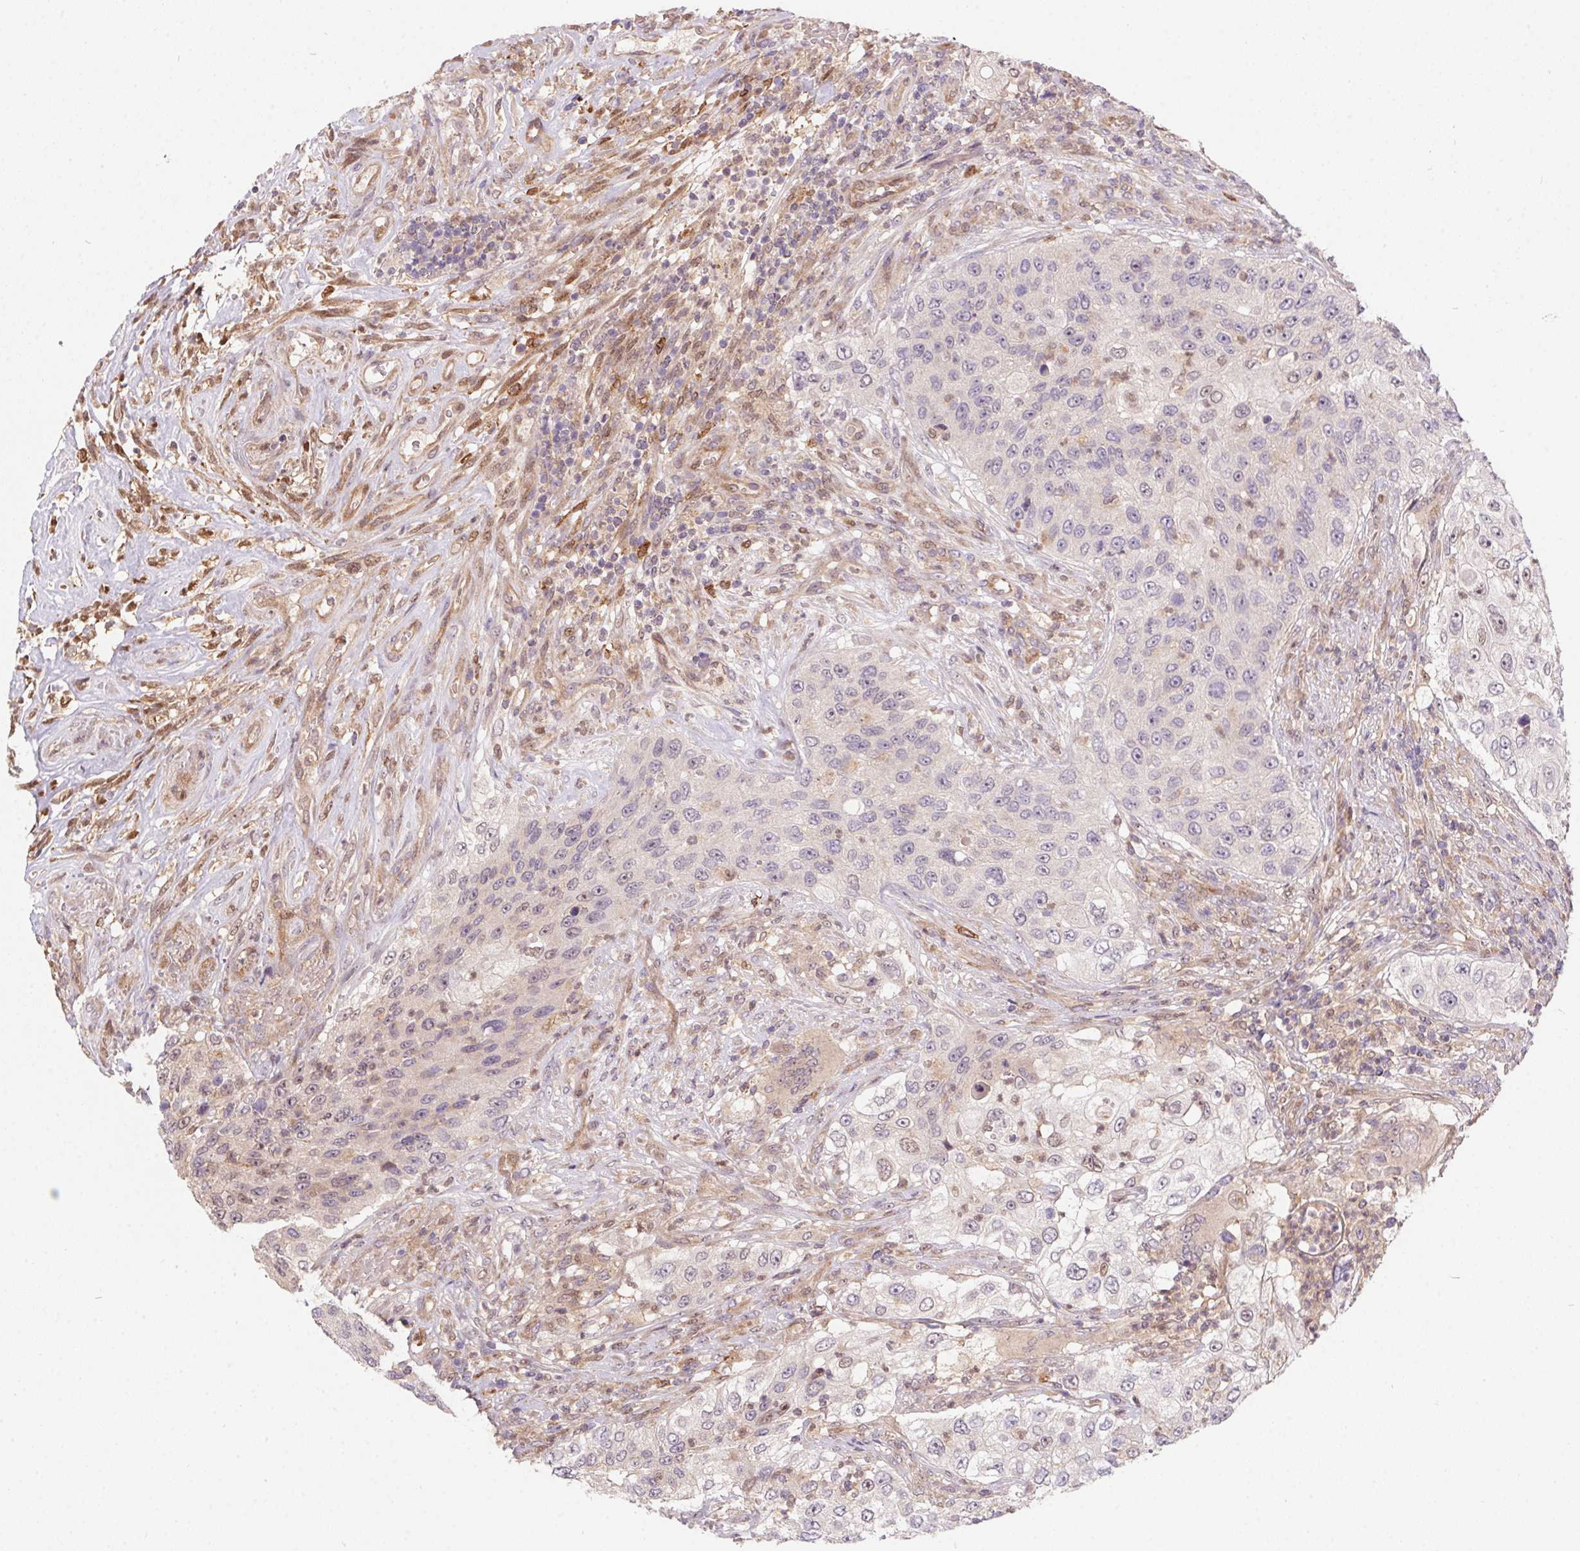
{"staining": {"intensity": "negative", "quantity": "none", "location": "none"}, "tissue": "urothelial cancer", "cell_type": "Tumor cells", "image_type": "cancer", "snomed": [{"axis": "morphology", "description": "Urothelial carcinoma, High grade"}, {"axis": "topography", "description": "Urinary bladder"}], "caption": "High power microscopy histopathology image of an IHC micrograph of urothelial cancer, revealing no significant expression in tumor cells. (DAB (3,3'-diaminobenzidine) immunohistochemistry (IHC), high magnification).", "gene": "NUDT16", "patient": {"sex": "female", "age": 60}}